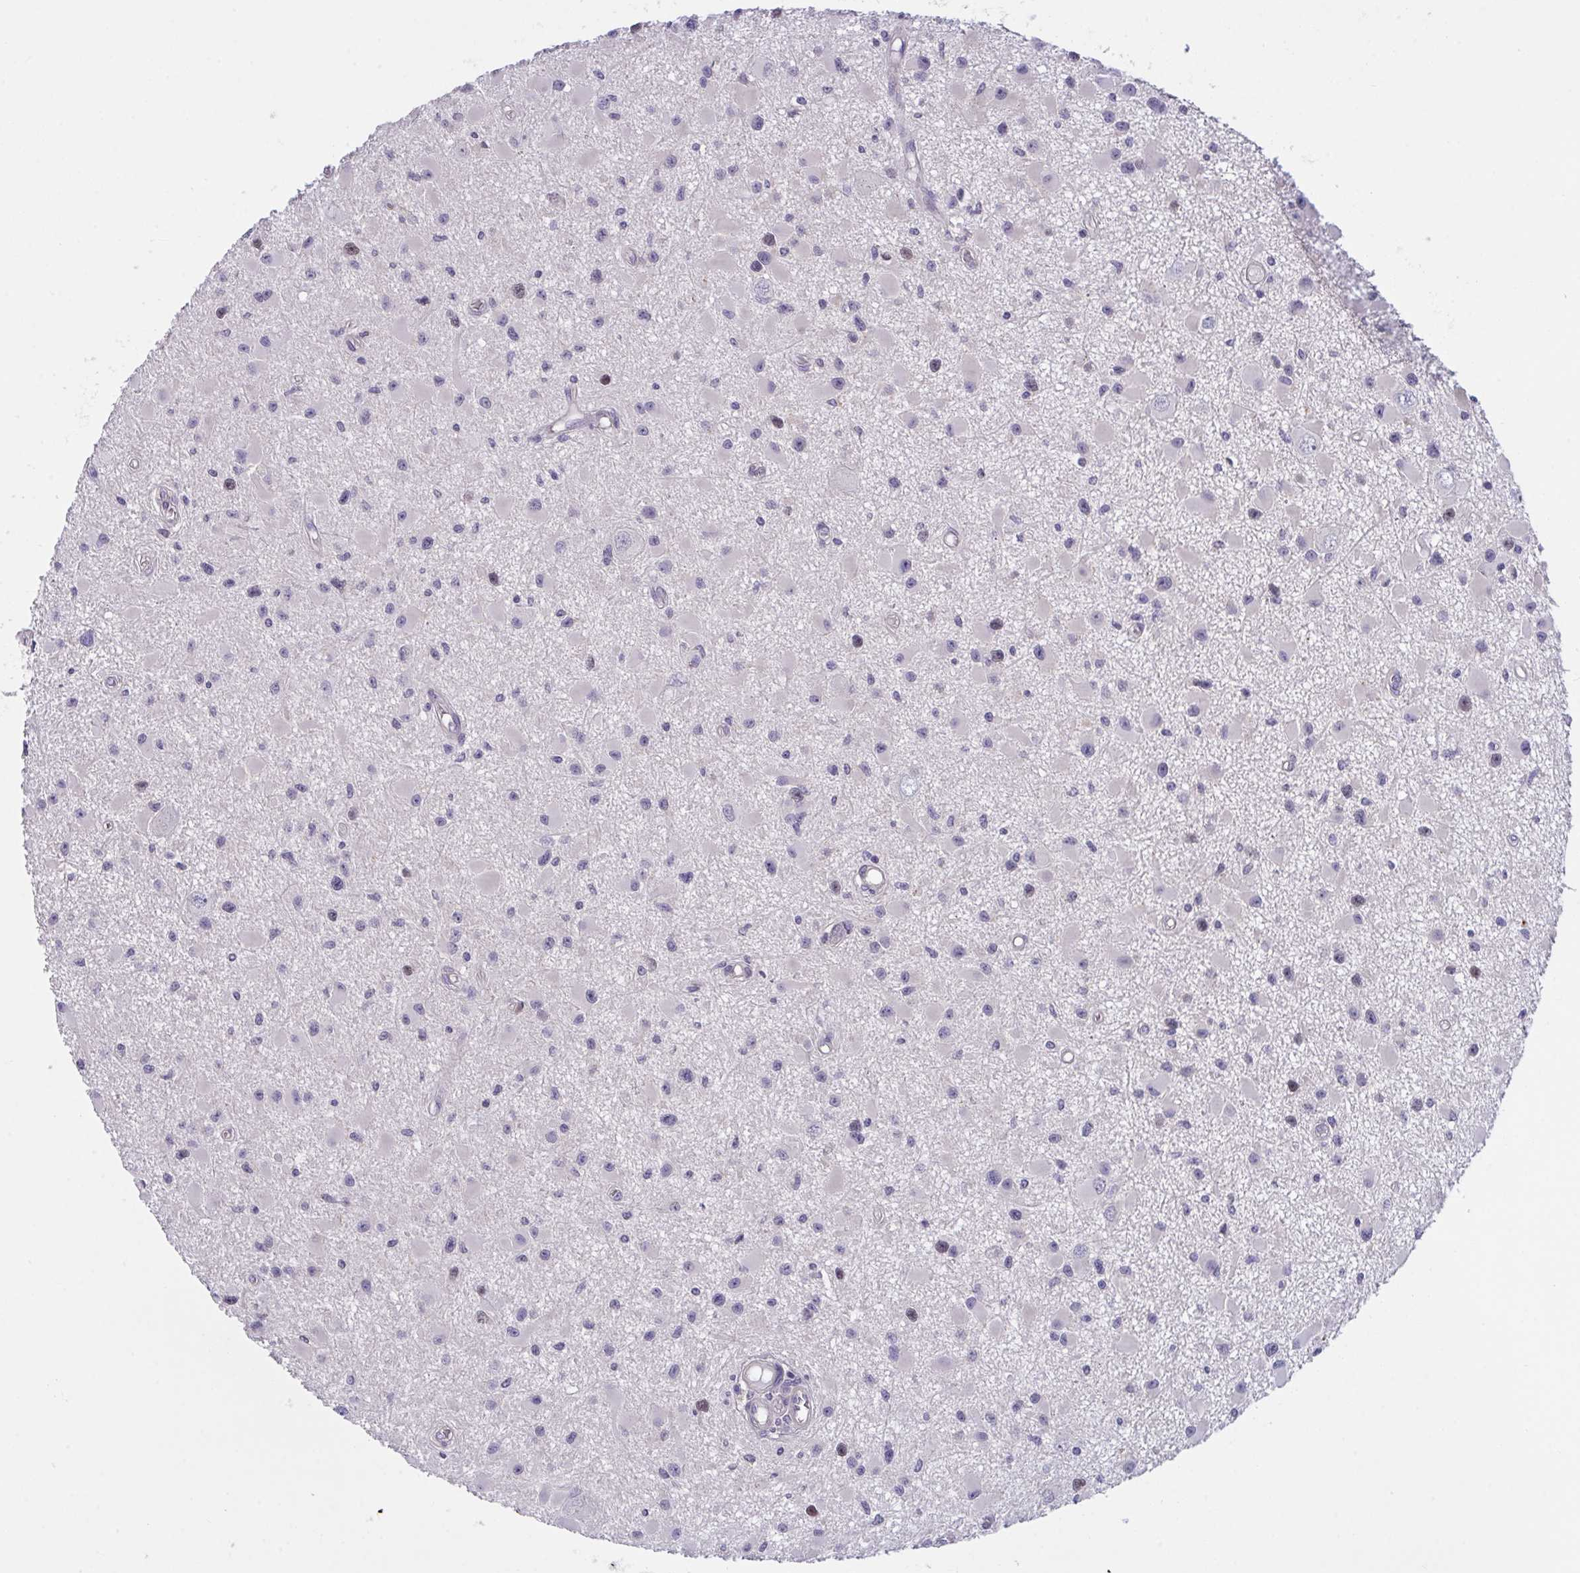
{"staining": {"intensity": "negative", "quantity": "none", "location": "none"}, "tissue": "glioma", "cell_type": "Tumor cells", "image_type": "cancer", "snomed": [{"axis": "morphology", "description": "Glioma, malignant, High grade"}, {"axis": "topography", "description": "Brain"}], "caption": "DAB immunohistochemical staining of human malignant high-grade glioma displays no significant positivity in tumor cells.", "gene": "RHOXF1", "patient": {"sex": "male", "age": 54}}